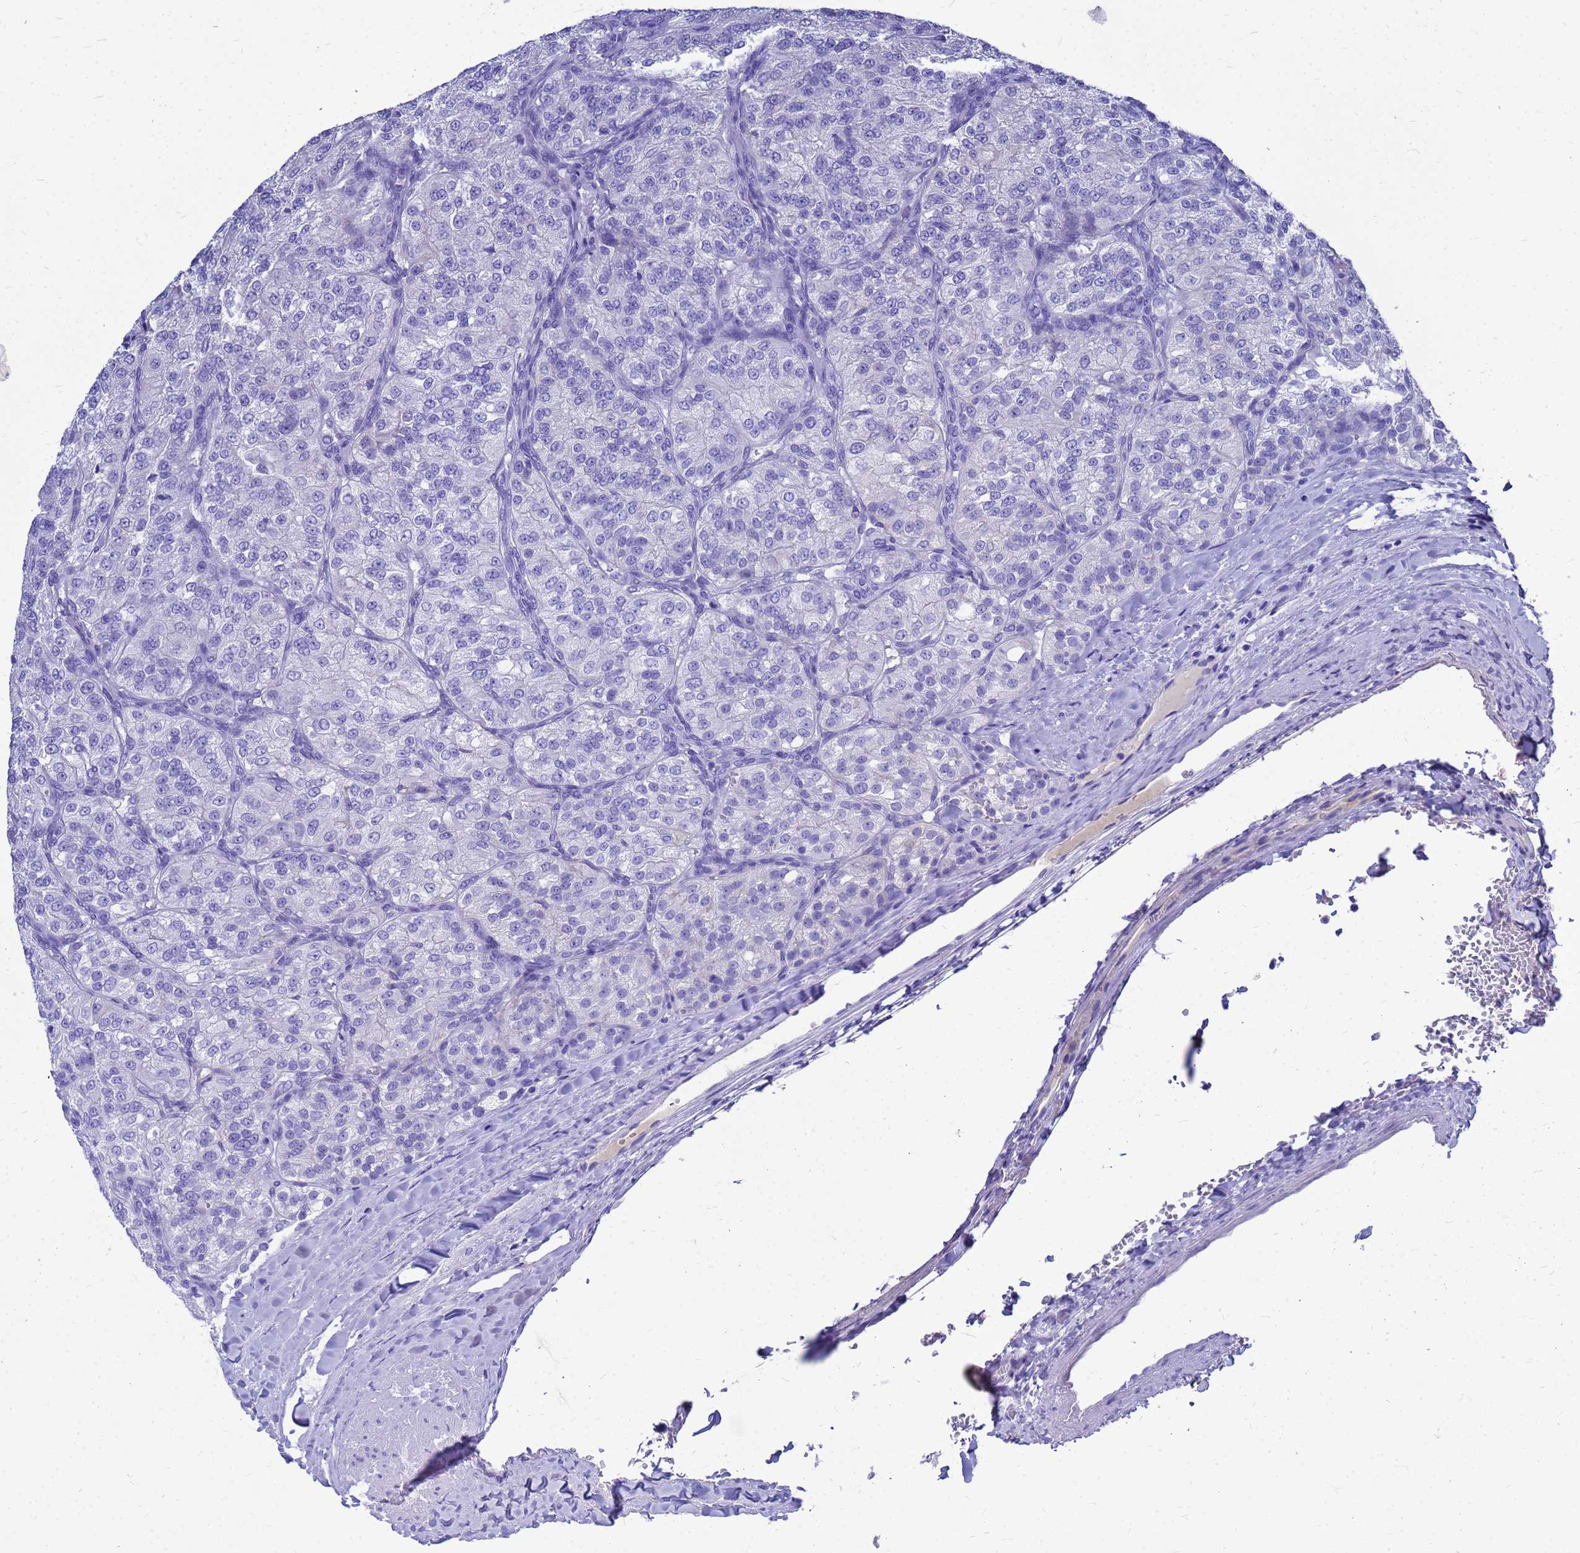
{"staining": {"intensity": "negative", "quantity": "none", "location": "none"}, "tissue": "renal cancer", "cell_type": "Tumor cells", "image_type": "cancer", "snomed": [{"axis": "morphology", "description": "Adenocarcinoma, NOS"}, {"axis": "topography", "description": "Kidney"}], "caption": "Image shows no significant protein expression in tumor cells of renal cancer. Nuclei are stained in blue.", "gene": "OR52E2", "patient": {"sex": "female", "age": 63}}